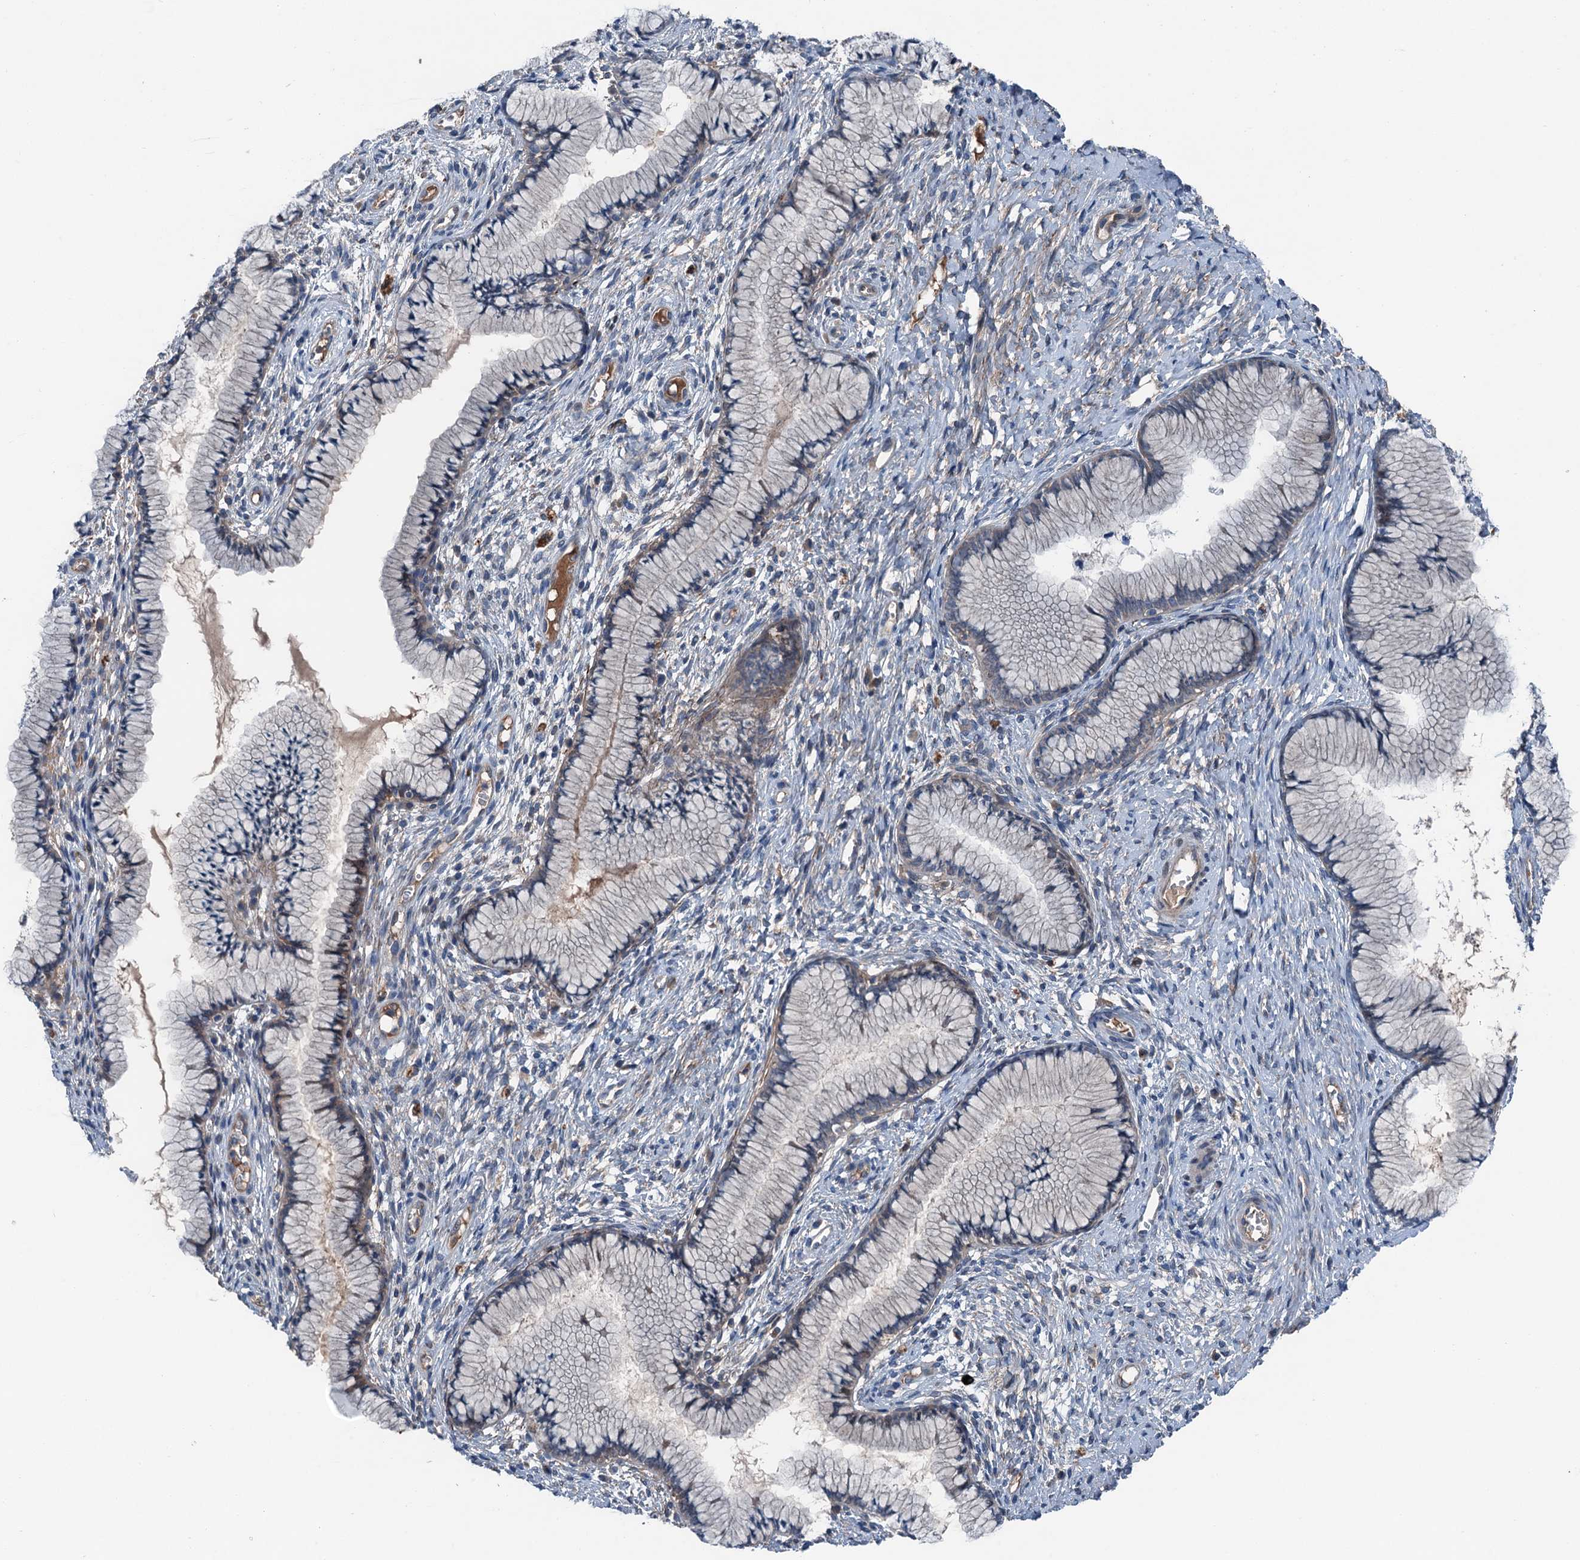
{"staining": {"intensity": "weak", "quantity": "25%-75%", "location": "cytoplasmic/membranous"}, "tissue": "cervix", "cell_type": "Glandular cells", "image_type": "normal", "snomed": [{"axis": "morphology", "description": "Normal tissue, NOS"}, {"axis": "topography", "description": "Cervix"}], "caption": "Immunohistochemical staining of unremarkable cervix displays 25%-75% levels of weak cytoplasmic/membranous protein staining in about 25%-75% of glandular cells.", "gene": "SLC2A10", "patient": {"sex": "female", "age": 42}}